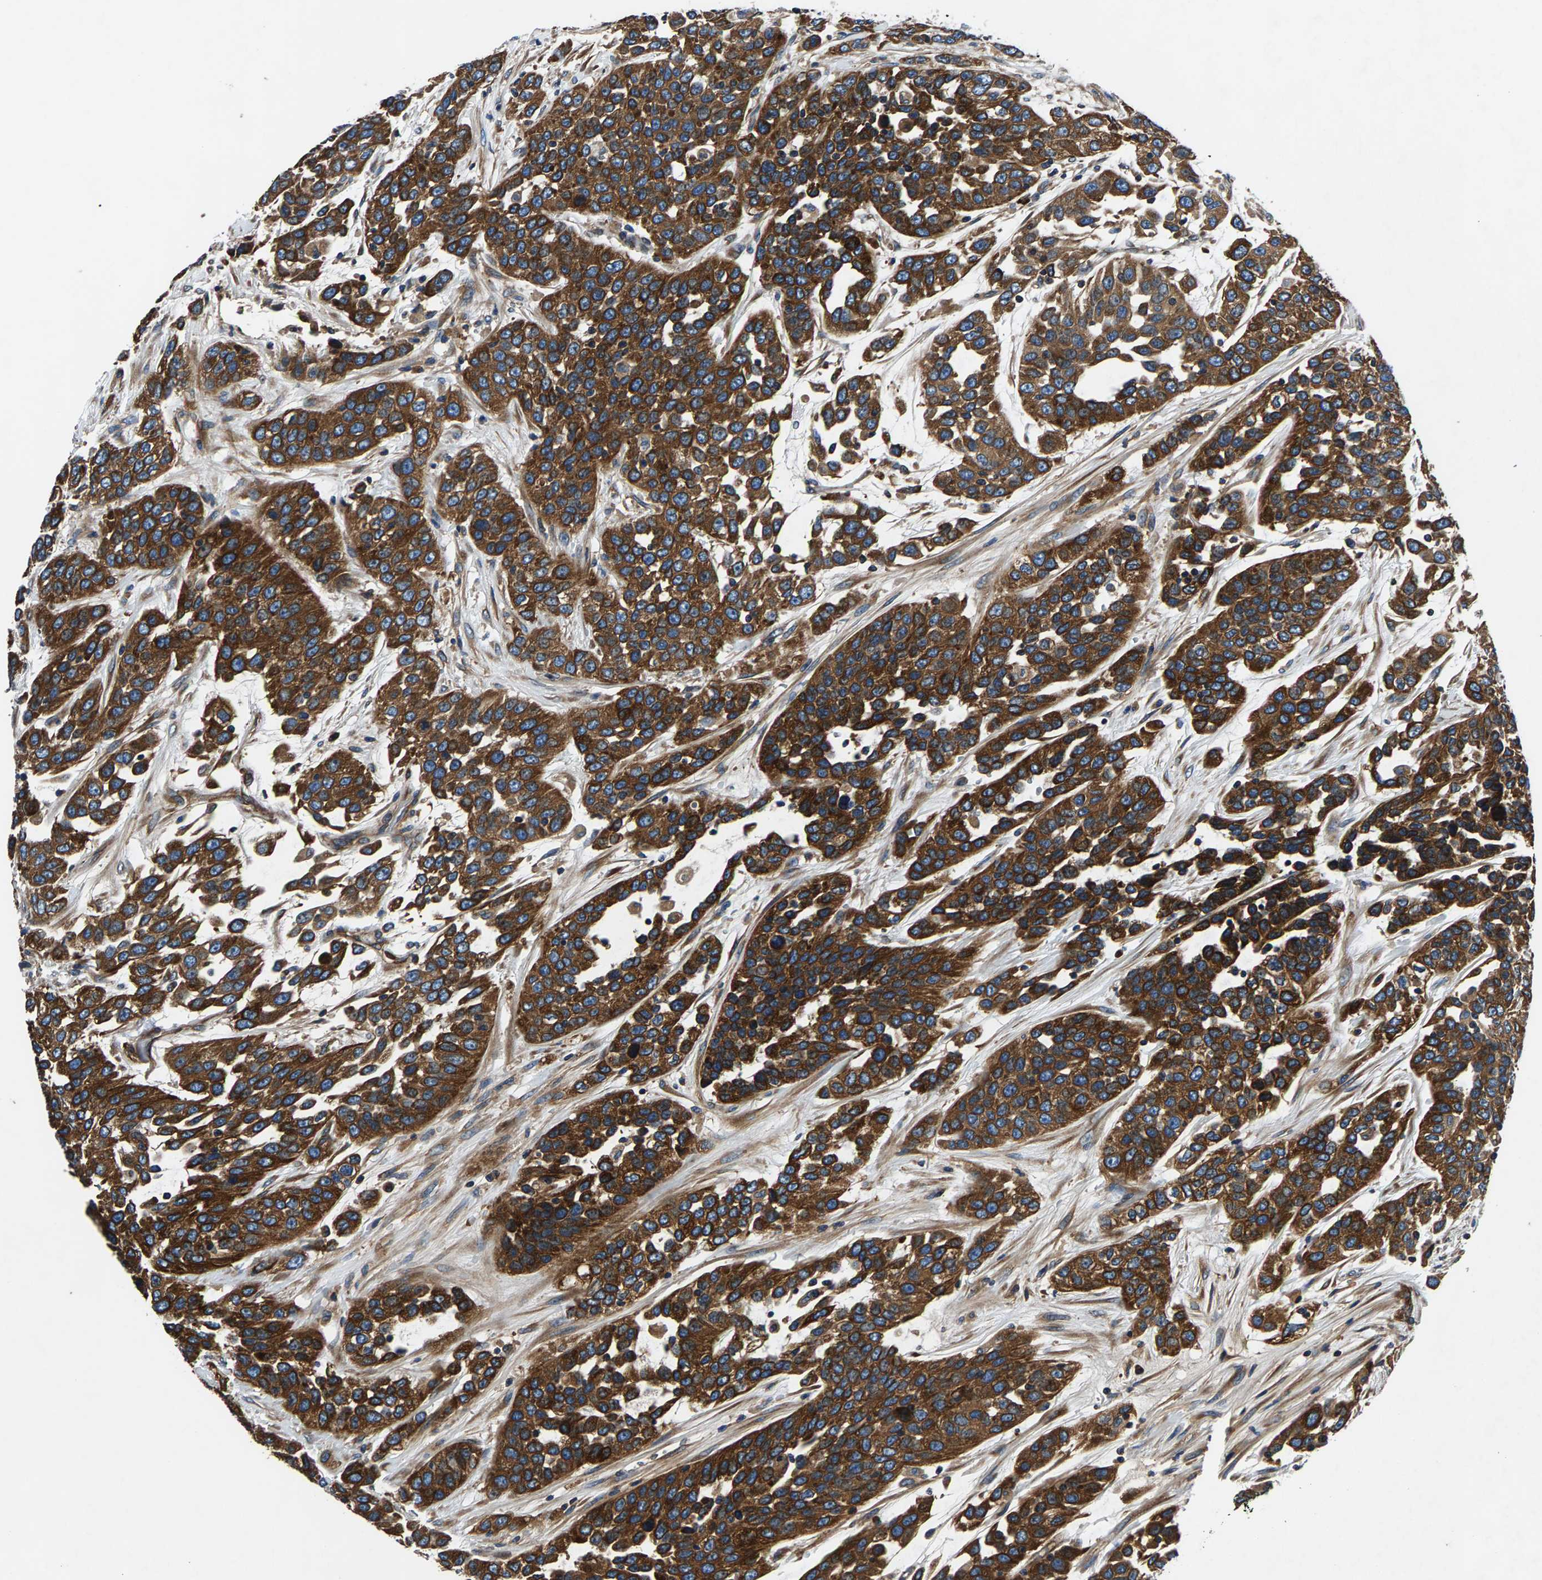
{"staining": {"intensity": "strong", "quantity": ">75%", "location": "cytoplasmic/membranous"}, "tissue": "urothelial cancer", "cell_type": "Tumor cells", "image_type": "cancer", "snomed": [{"axis": "morphology", "description": "Urothelial carcinoma, High grade"}, {"axis": "topography", "description": "Urinary bladder"}], "caption": "Urothelial carcinoma (high-grade) stained with DAB immunohistochemistry (IHC) displays high levels of strong cytoplasmic/membranous positivity in approximately >75% of tumor cells. (DAB IHC, brown staining for protein, blue staining for nuclei).", "gene": "LPCAT1", "patient": {"sex": "female", "age": 80}}